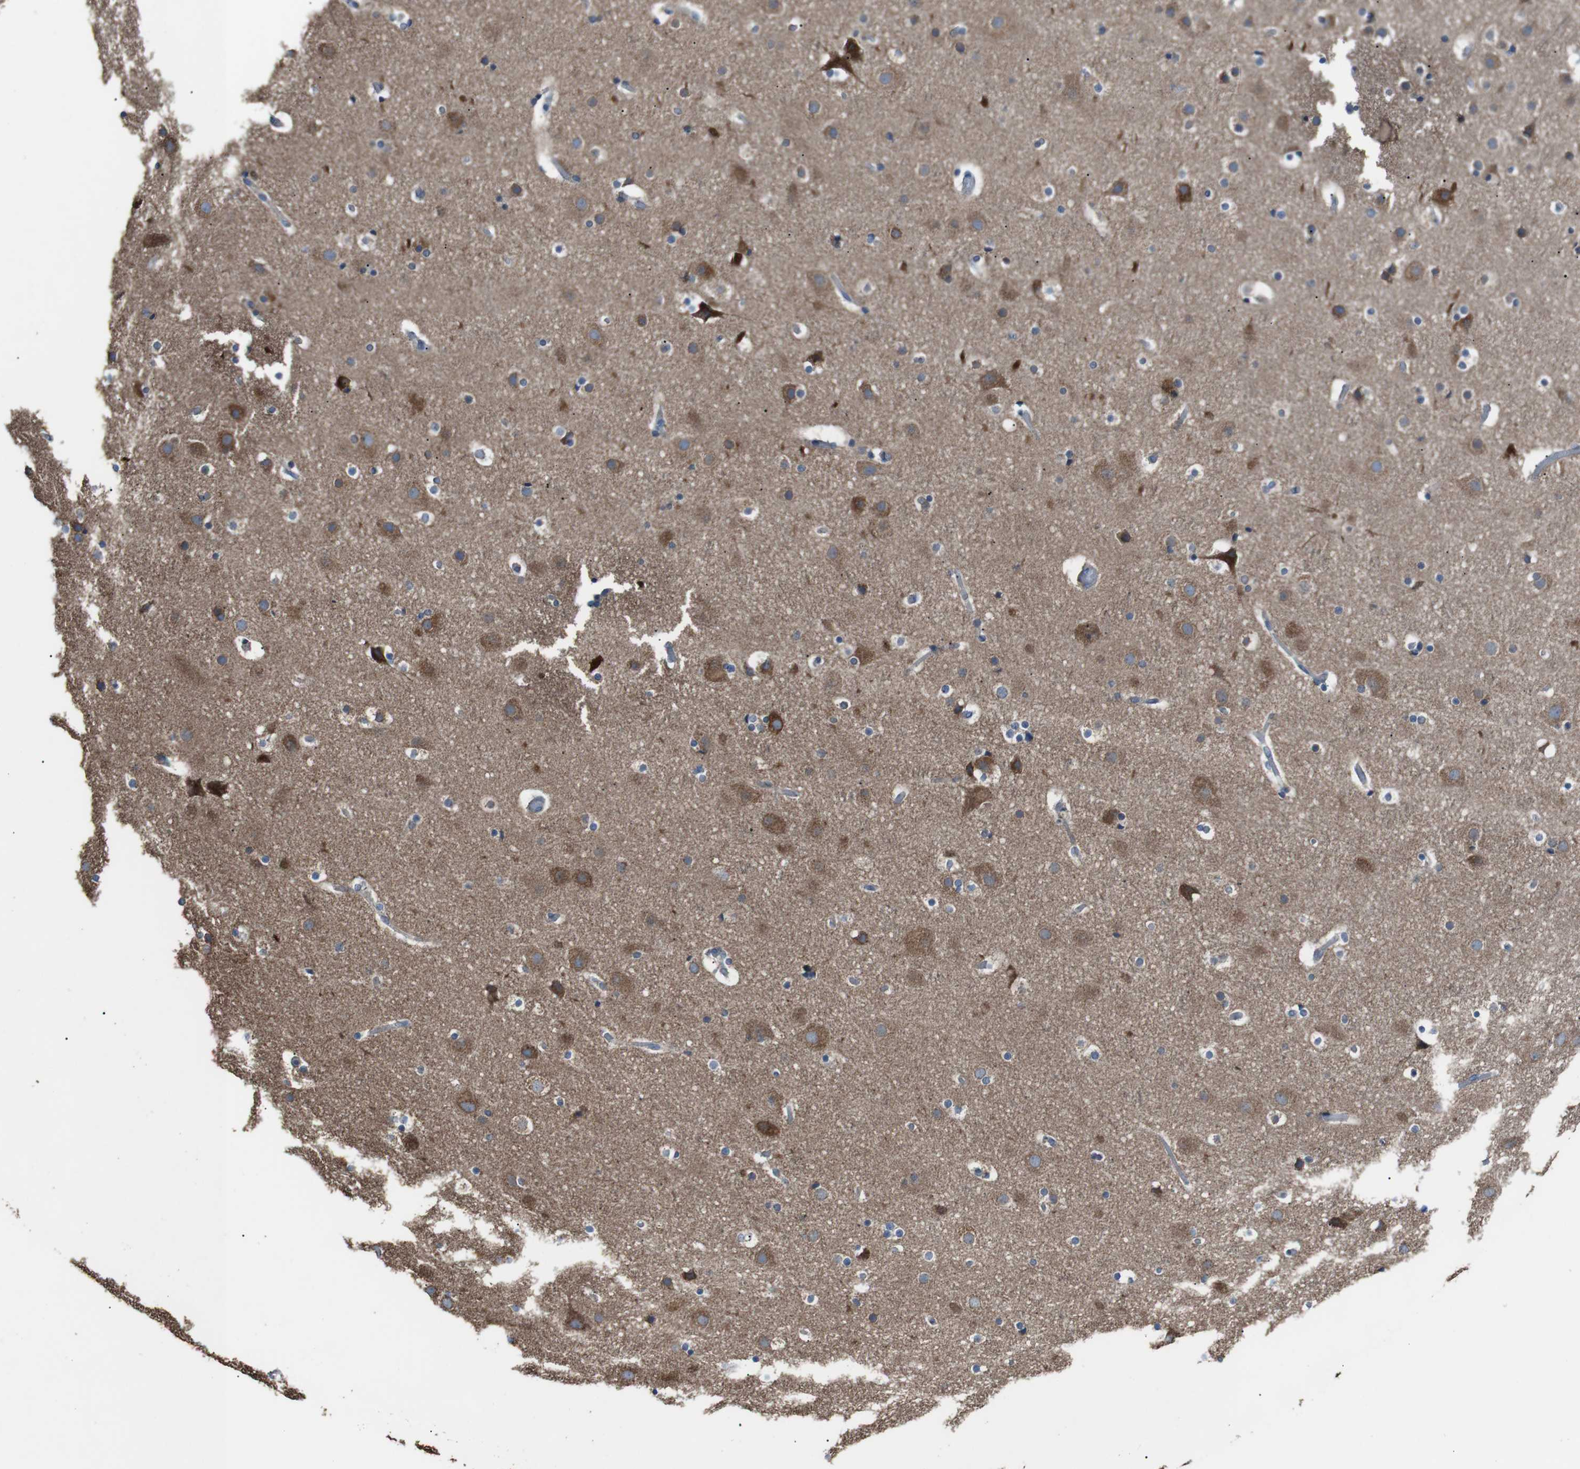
{"staining": {"intensity": "negative", "quantity": "none", "location": "none"}, "tissue": "cerebral cortex", "cell_type": "Endothelial cells", "image_type": "normal", "snomed": [{"axis": "morphology", "description": "Normal tissue, NOS"}, {"axis": "topography", "description": "Cerebral cortex"}], "caption": "Protein analysis of benign cerebral cortex shows no significant positivity in endothelial cells. Nuclei are stained in blue.", "gene": "CISD2", "patient": {"sex": "male", "age": 57}}